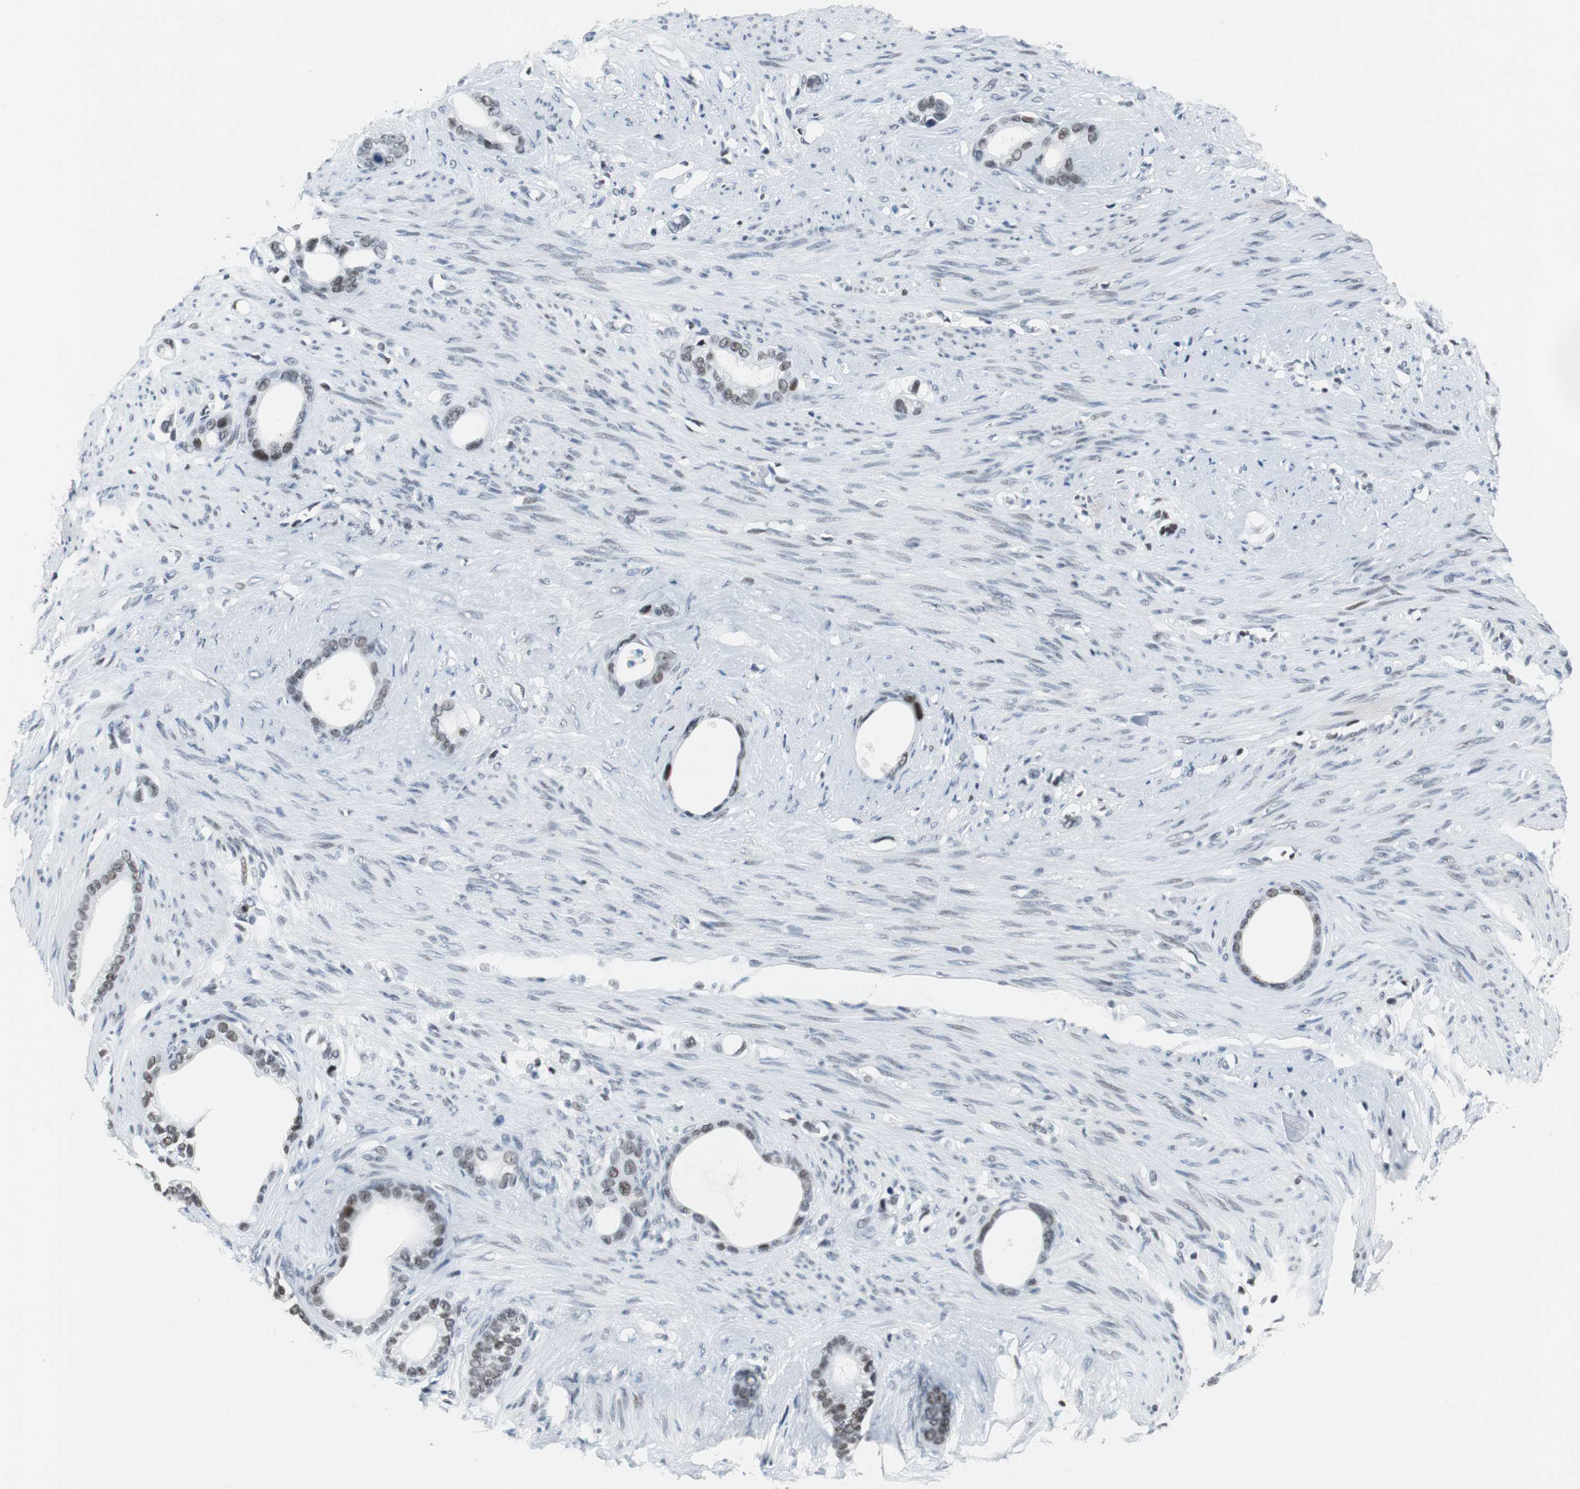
{"staining": {"intensity": "weak", "quantity": "<25%", "location": "nuclear"}, "tissue": "stomach cancer", "cell_type": "Tumor cells", "image_type": "cancer", "snomed": [{"axis": "morphology", "description": "Adenocarcinoma, NOS"}, {"axis": "topography", "description": "Stomach"}], "caption": "Stomach cancer stained for a protein using immunohistochemistry displays no staining tumor cells.", "gene": "HDAC3", "patient": {"sex": "female", "age": 75}}